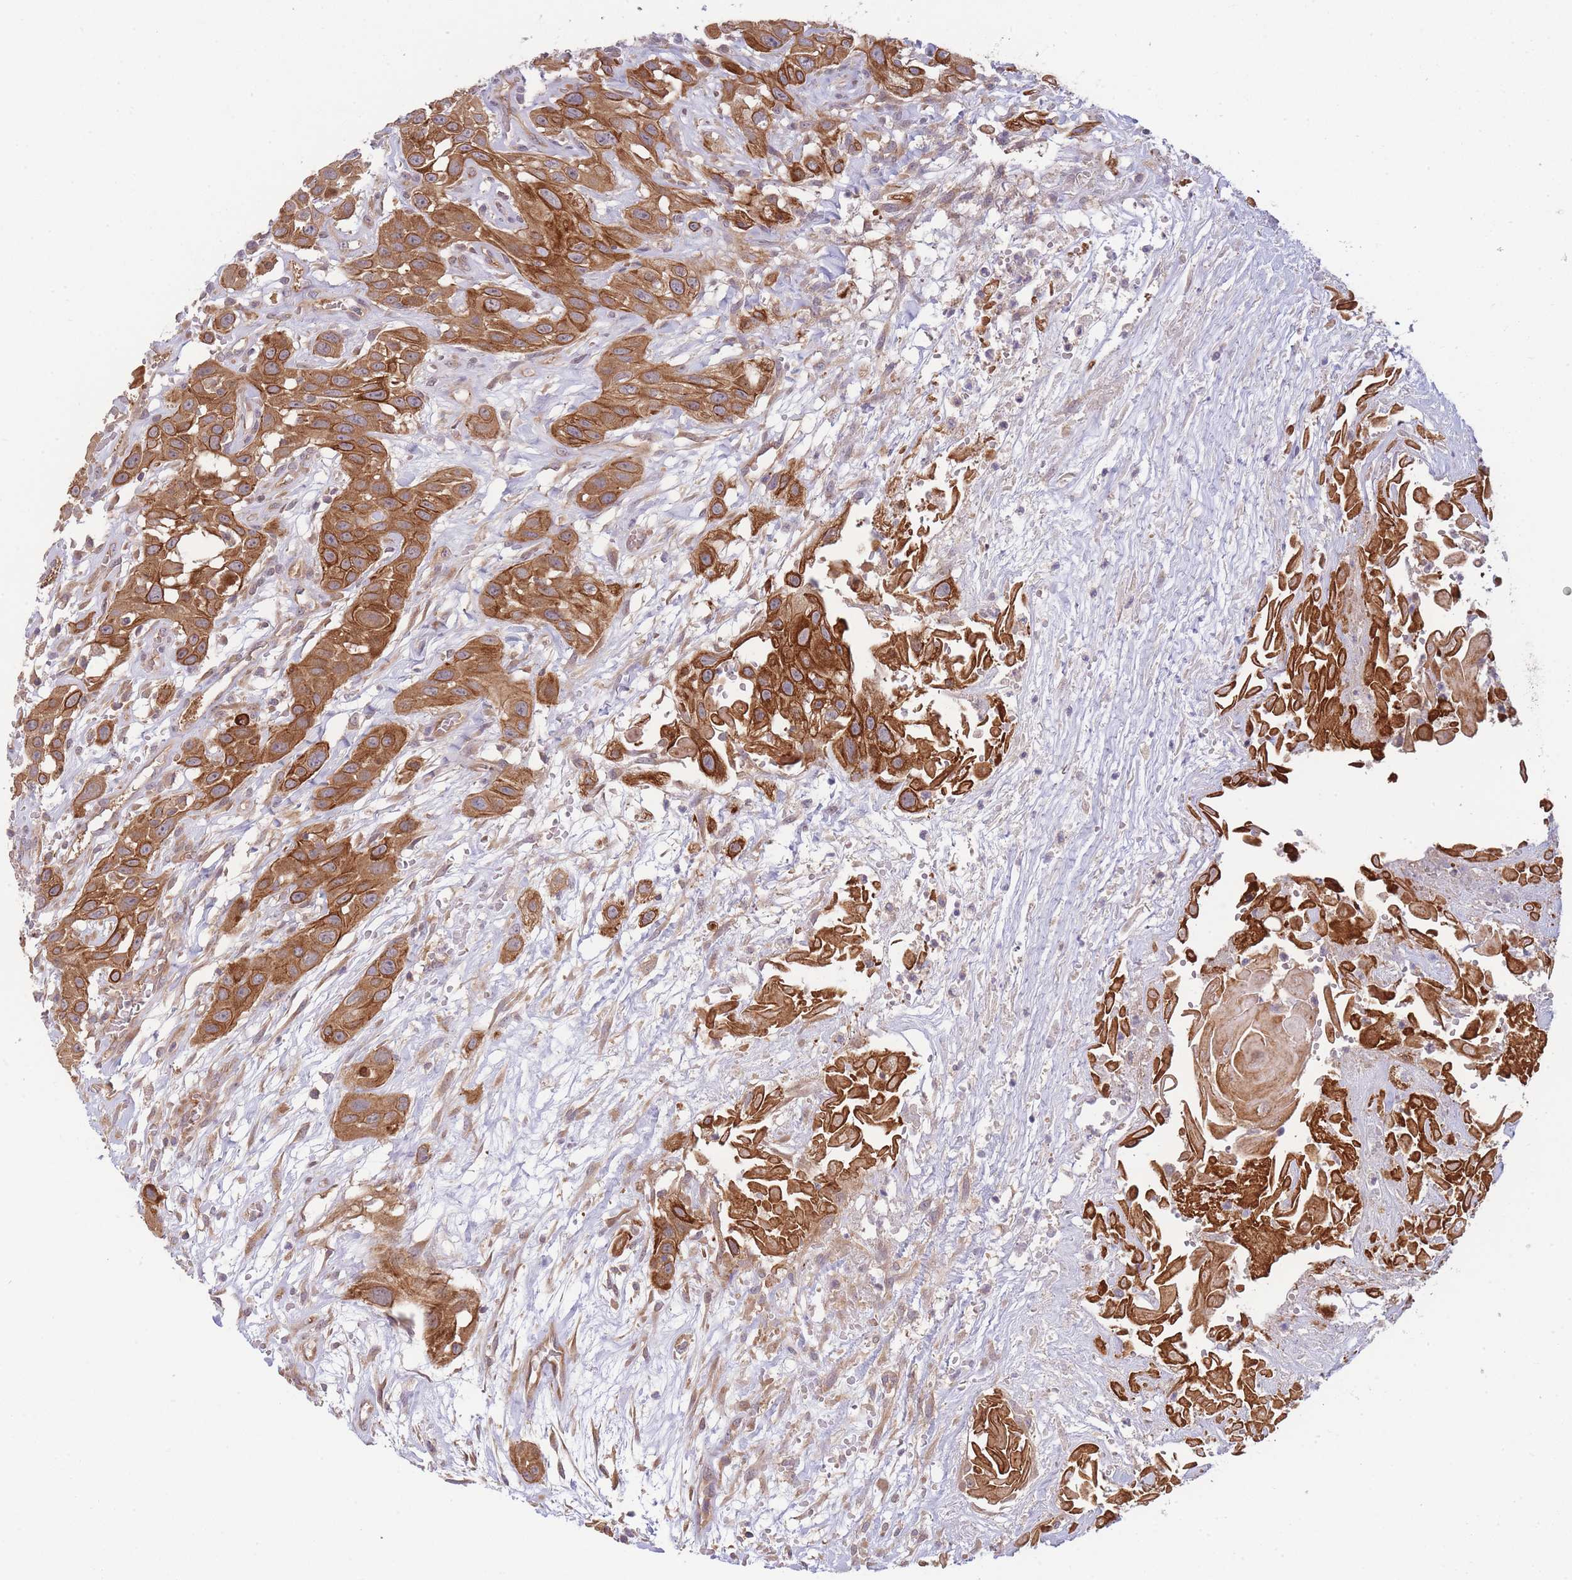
{"staining": {"intensity": "strong", "quantity": ">75%", "location": "cytoplasmic/membranous"}, "tissue": "head and neck cancer", "cell_type": "Tumor cells", "image_type": "cancer", "snomed": [{"axis": "morphology", "description": "Squamous cell carcinoma, NOS"}, {"axis": "topography", "description": "Head-Neck"}], "caption": "Approximately >75% of tumor cells in human head and neck cancer display strong cytoplasmic/membranous protein staining as visualized by brown immunohistochemical staining.", "gene": "PFDN6", "patient": {"sex": "male", "age": 81}}